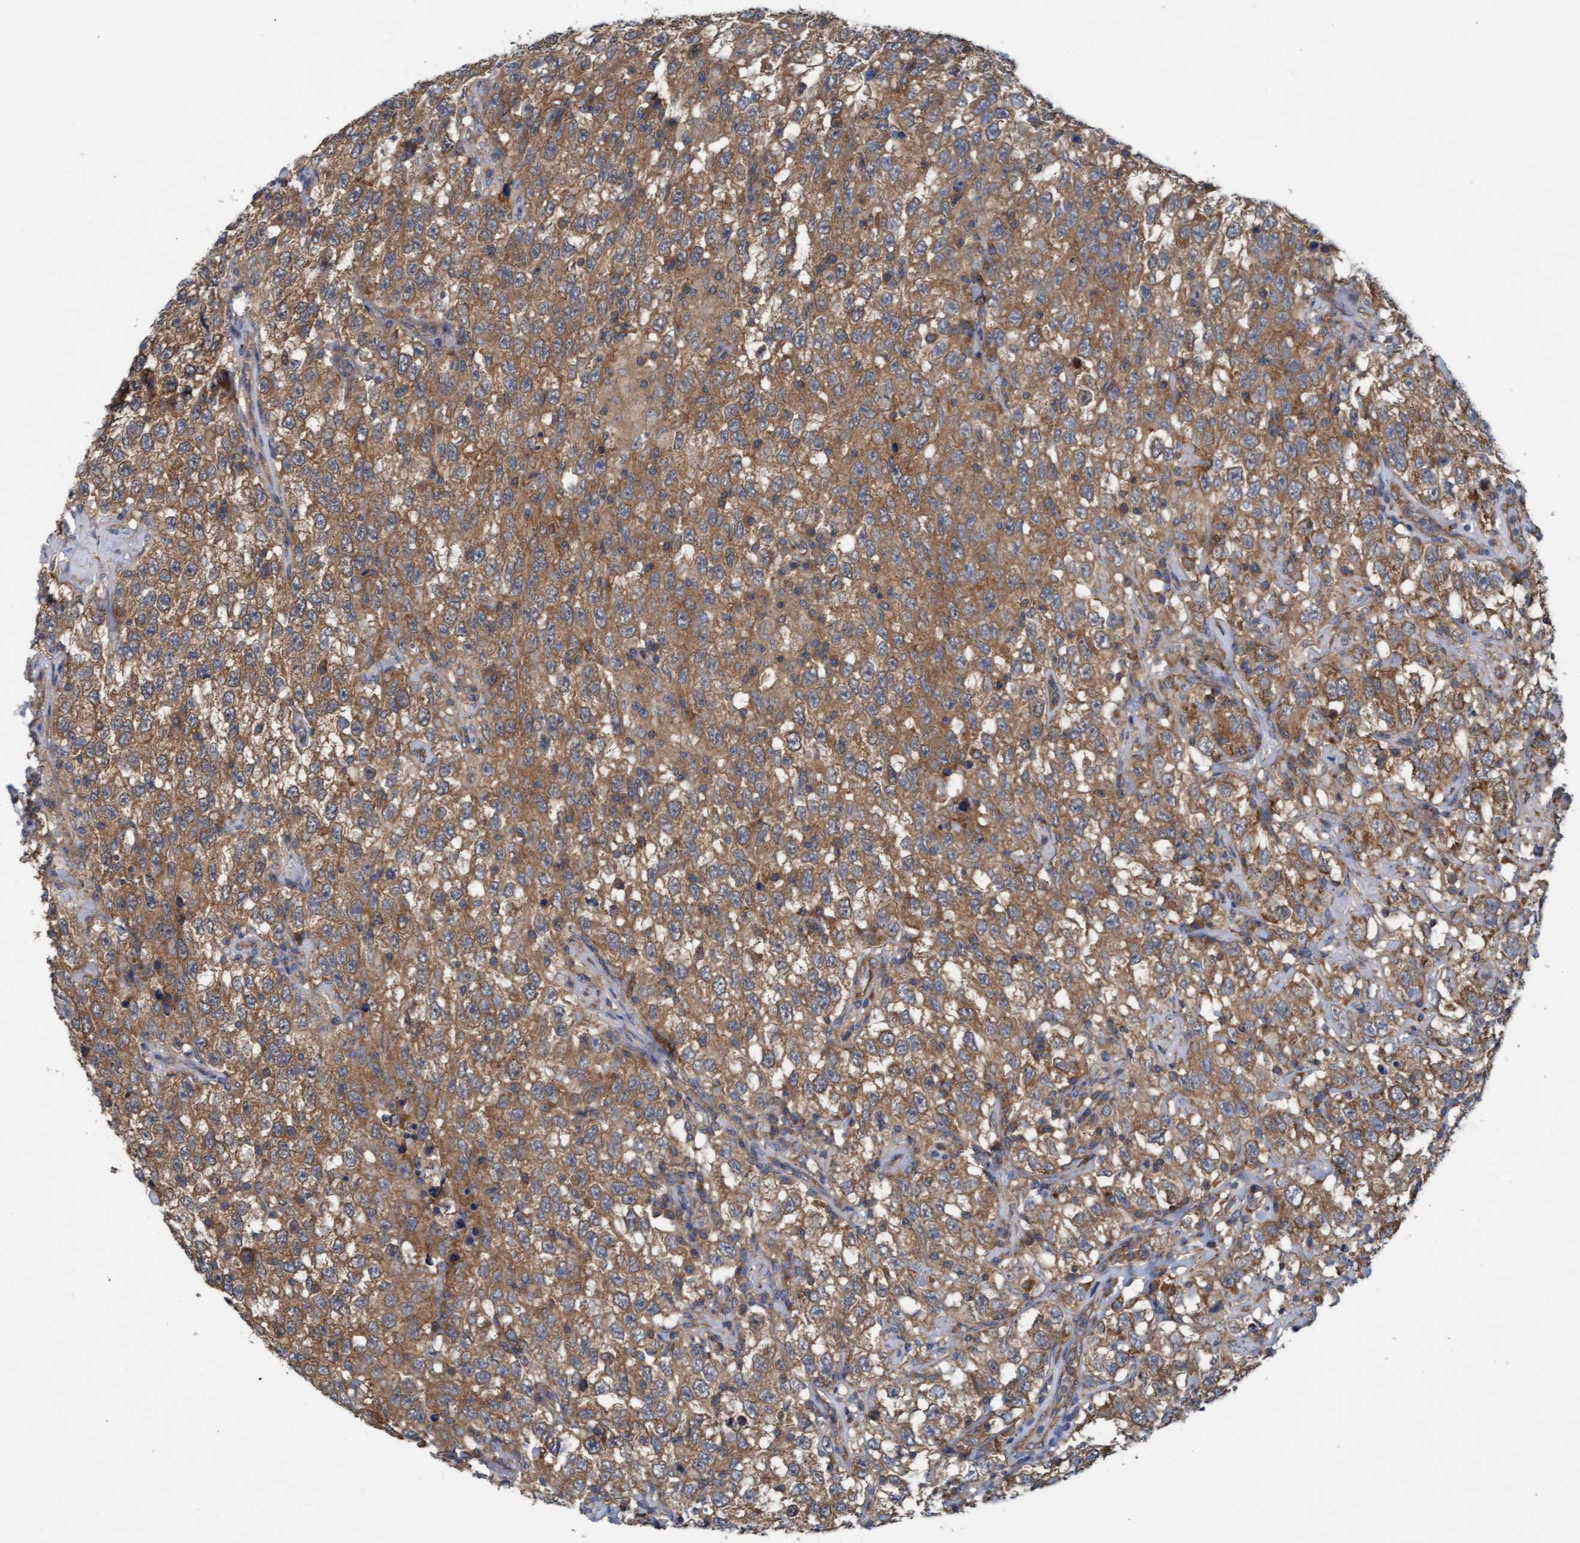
{"staining": {"intensity": "moderate", "quantity": ">75%", "location": "cytoplasmic/membranous"}, "tissue": "testis cancer", "cell_type": "Tumor cells", "image_type": "cancer", "snomed": [{"axis": "morphology", "description": "Seminoma, NOS"}, {"axis": "topography", "description": "Testis"}], "caption": "Protein expression analysis of testis seminoma demonstrates moderate cytoplasmic/membranous expression in about >75% of tumor cells.", "gene": "LRSAM1", "patient": {"sex": "male", "age": 41}}